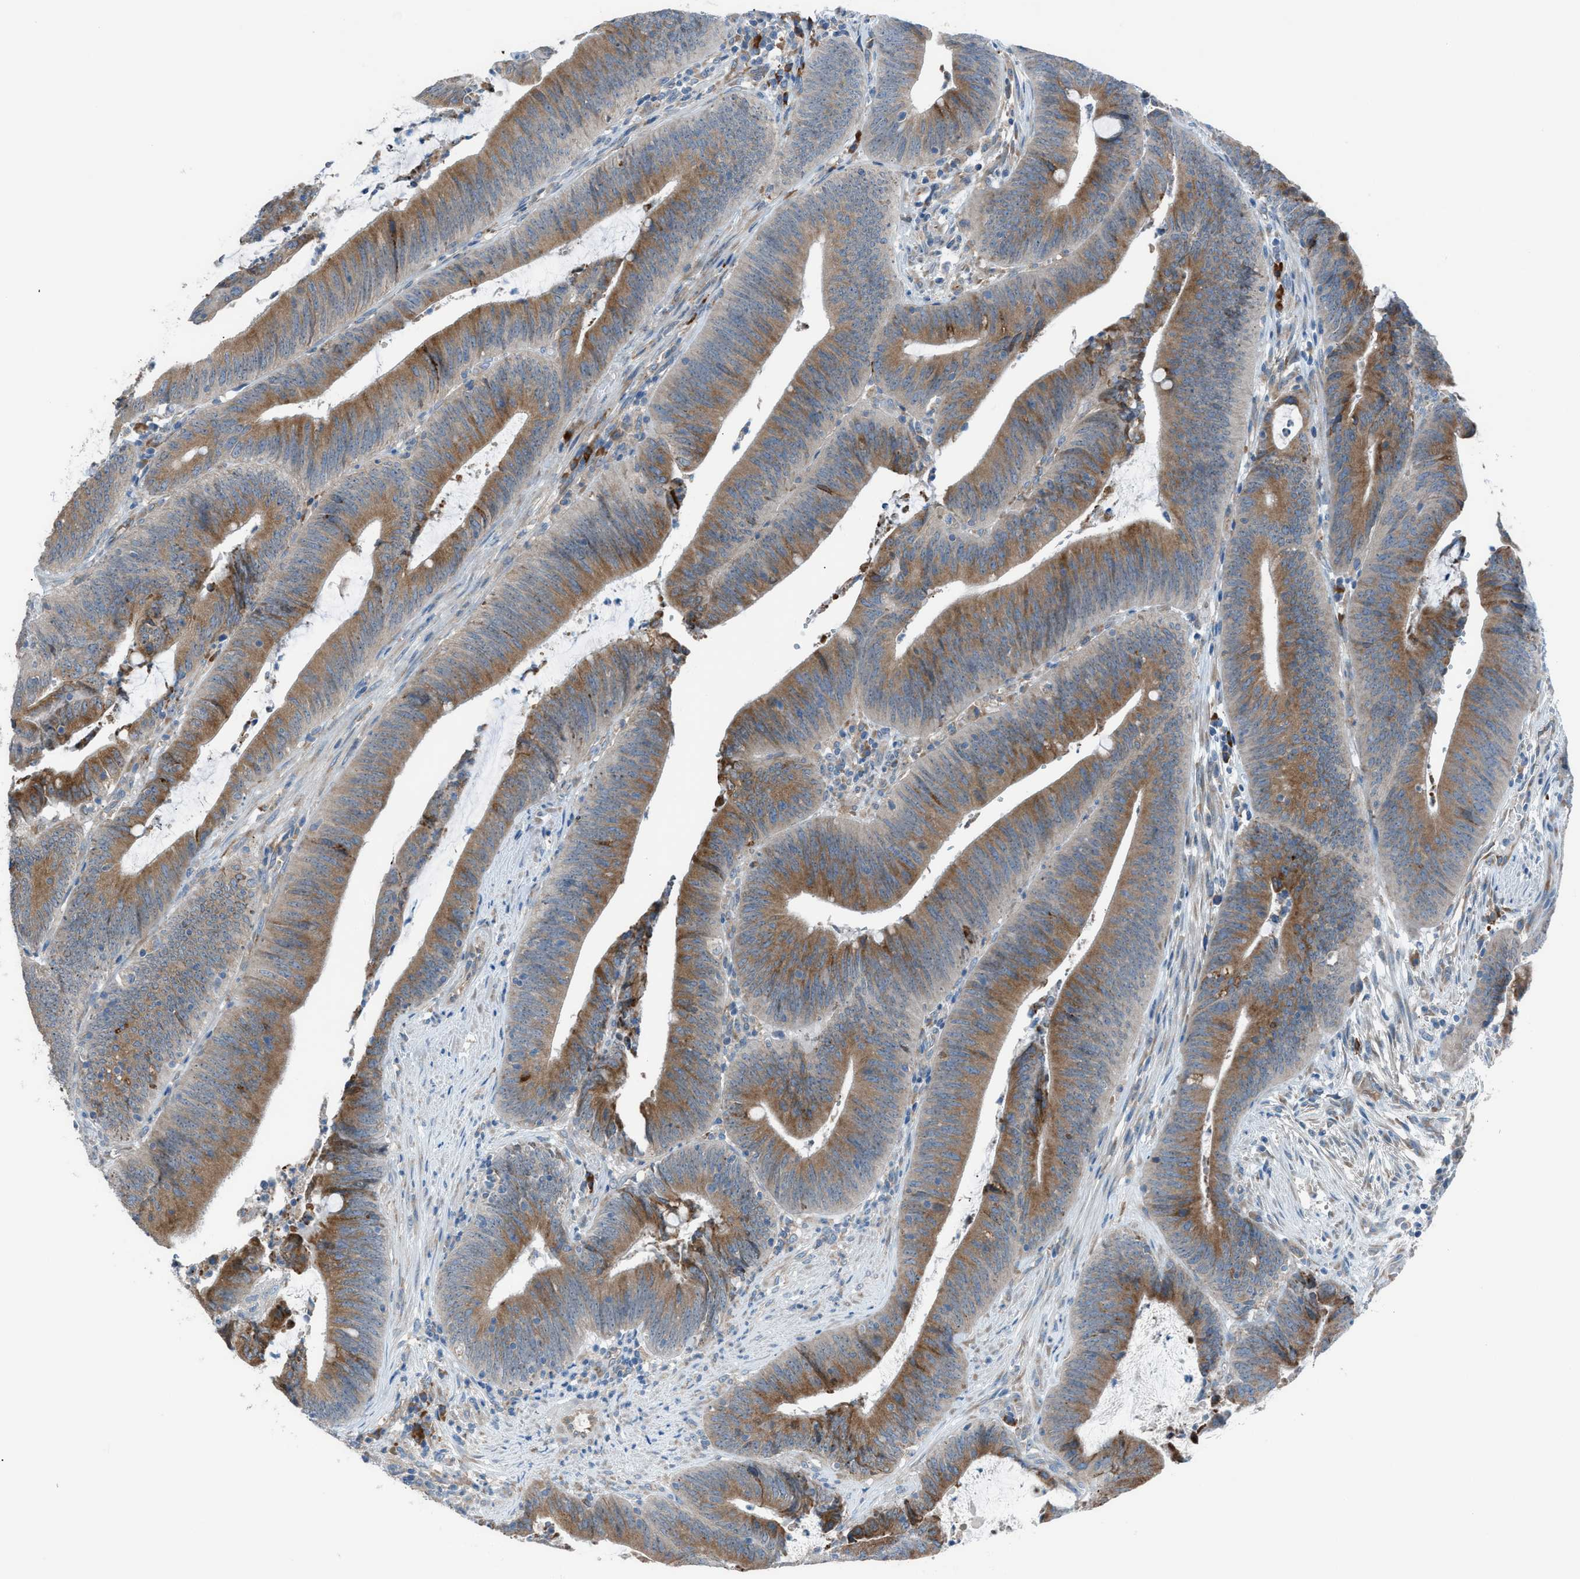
{"staining": {"intensity": "moderate", "quantity": ">75%", "location": "cytoplasmic/membranous"}, "tissue": "colorectal cancer", "cell_type": "Tumor cells", "image_type": "cancer", "snomed": [{"axis": "morphology", "description": "Normal tissue, NOS"}, {"axis": "morphology", "description": "Adenocarcinoma, NOS"}, {"axis": "topography", "description": "Rectum"}], "caption": "Tumor cells demonstrate medium levels of moderate cytoplasmic/membranous staining in about >75% of cells in human colorectal adenocarcinoma.", "gene": "HEG1", "patient": {"sex": "female", "age": 66}}